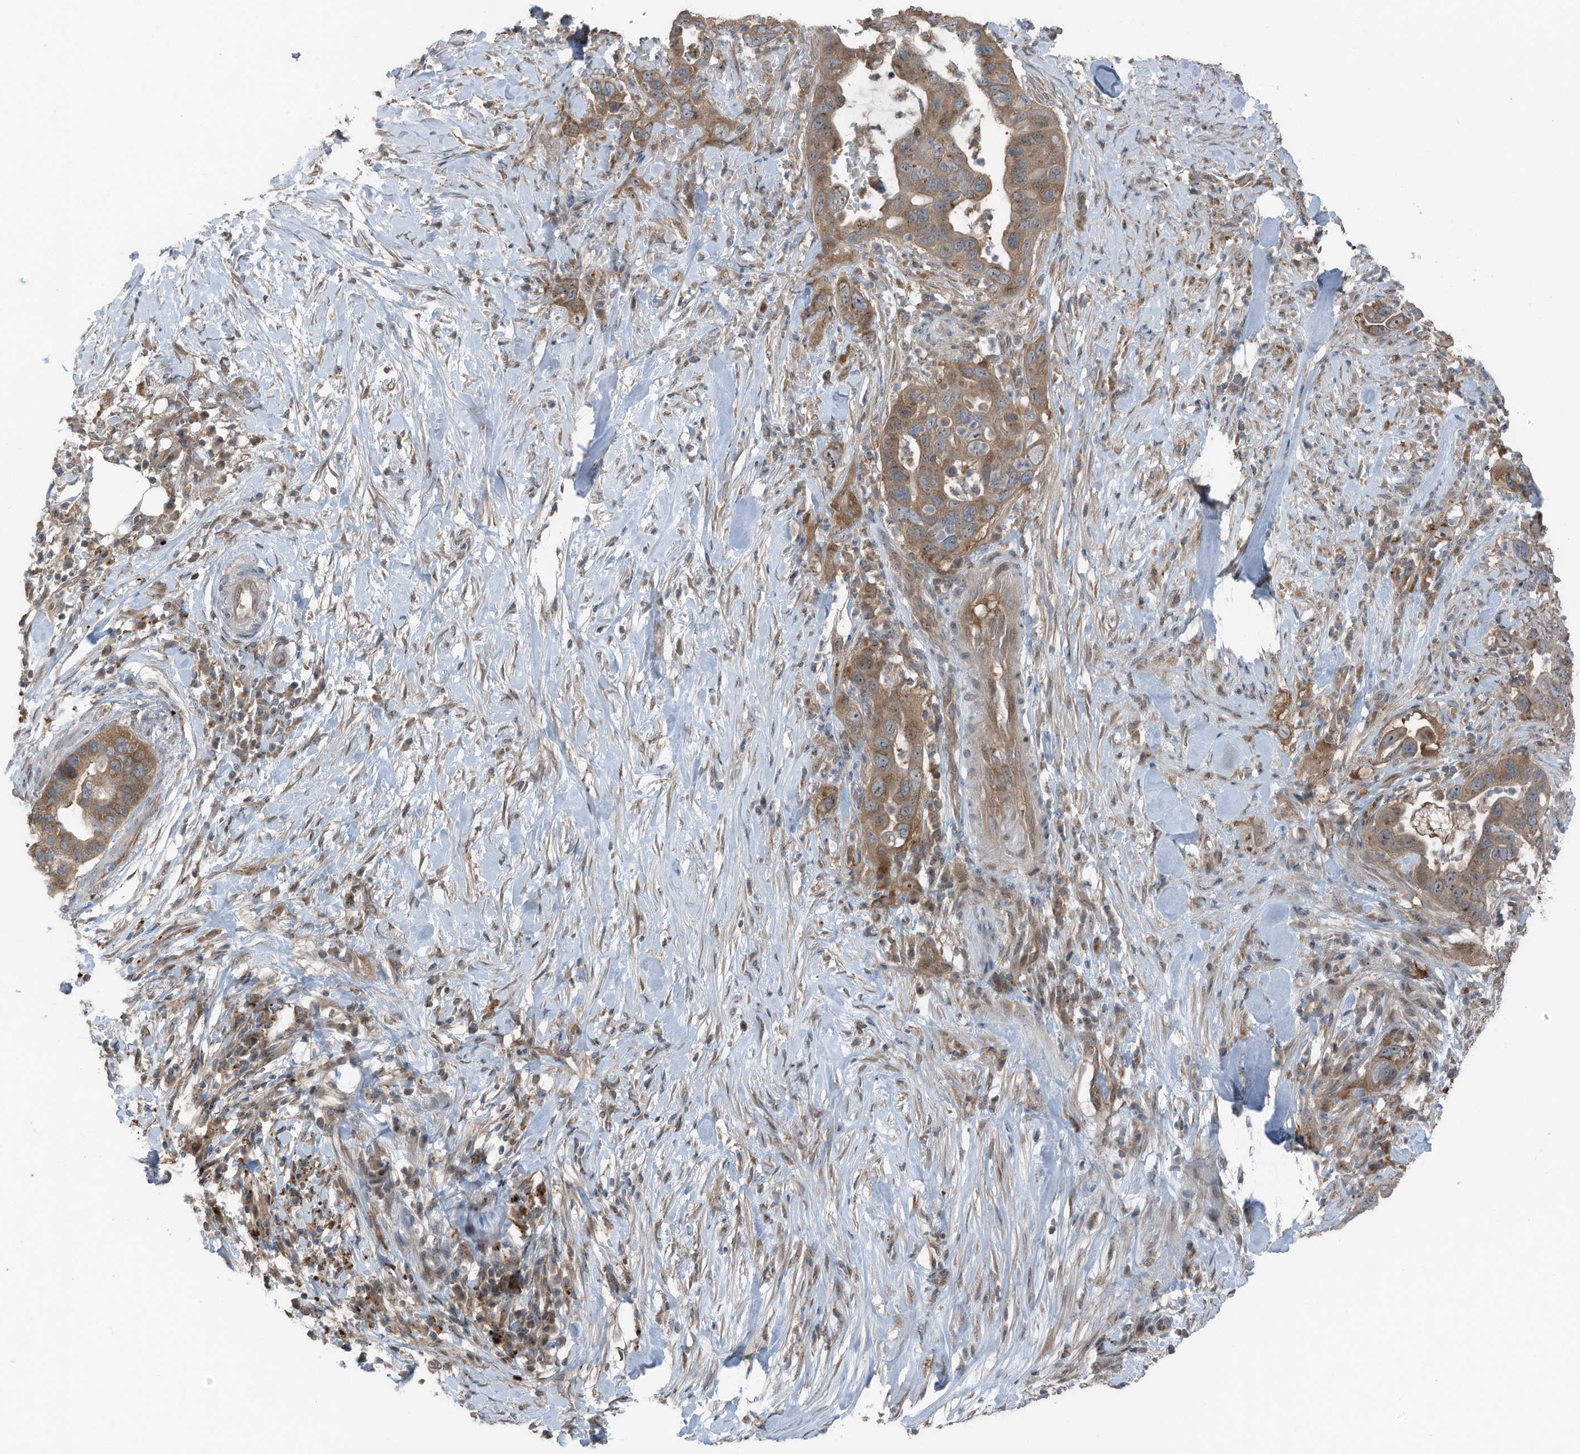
{"staining": {"intensity": "moderate", "quantity": ">75%", "location": "cytoplasmic/membranous"}, "tissue": "pancreatic cancer", "cell_type": "Tumor cells", "image_type": "cancer", "snomed": [{"axis": "morphology", "description": "Adenocarcinoma, NOS"}, {"axis": "topography", "description": "Pancreas"}], "caption": "Moderate cytoplasmic/membranous protein expression is appreciated in approximately >75% of tumor cells in pancreatic cancer (adenocarcinoma).", "gene": "TXNDC9", "patient": {"sex": "female", "age": 71}}